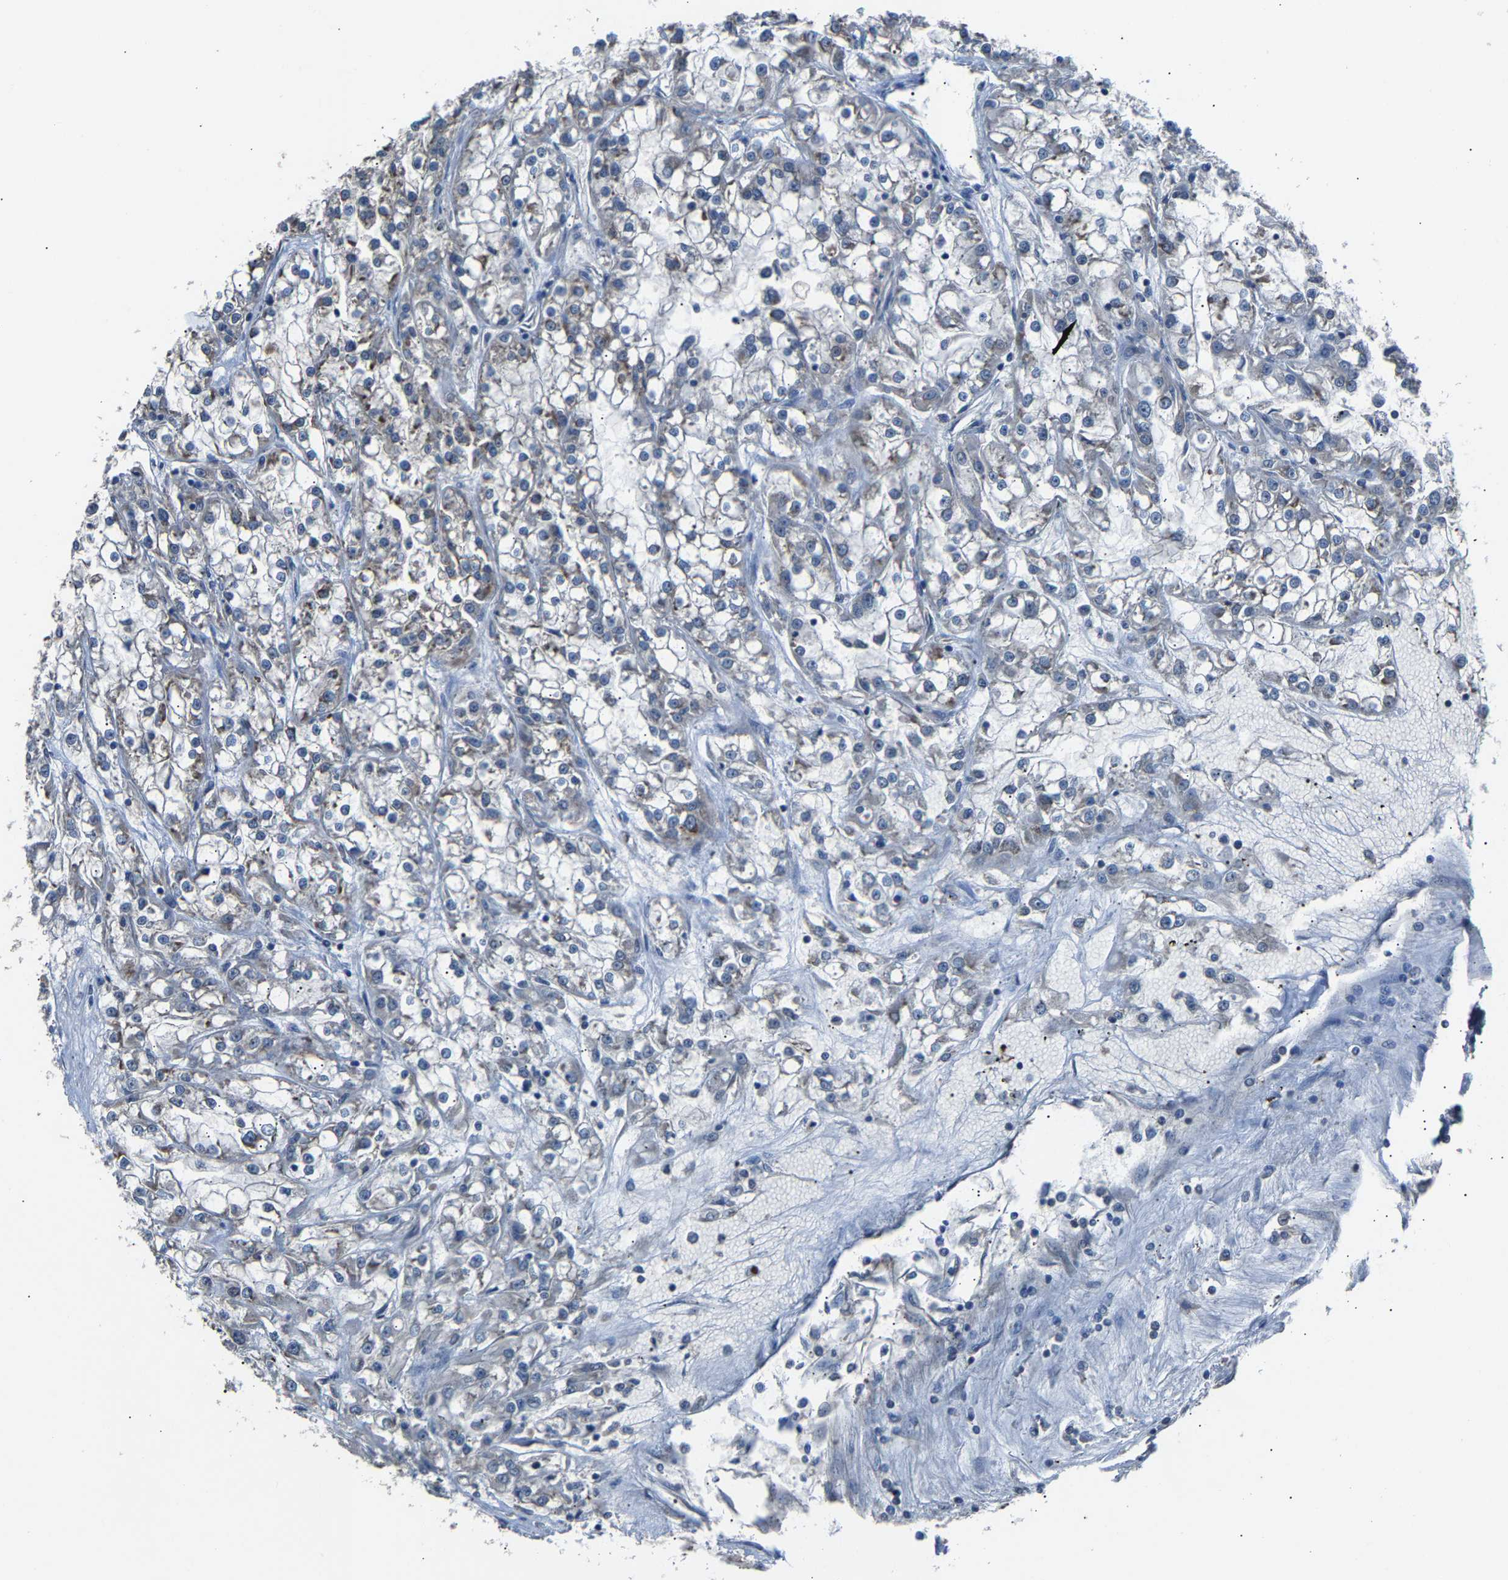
{"staining": {"intensity": "weak", "quantity": "<25%", "location": "cytoplasmic/membranous"}, "tissue": "renal cancer", "cell_type": "Tumor cells", "image_type": "cancer", "snomed": [{"axis": "morphology", "description": "Adenocarcinoma, NOS"}, {"axis": "topography", "description": "Kidney"}], "caption": "Human adenocarcinoma (renal) stained for a protein using immunohistochemistry (IHC) shows no staining in tumor cells.", "gene": "ABCC9", "patient": {"sex": "female", "age": 52}}